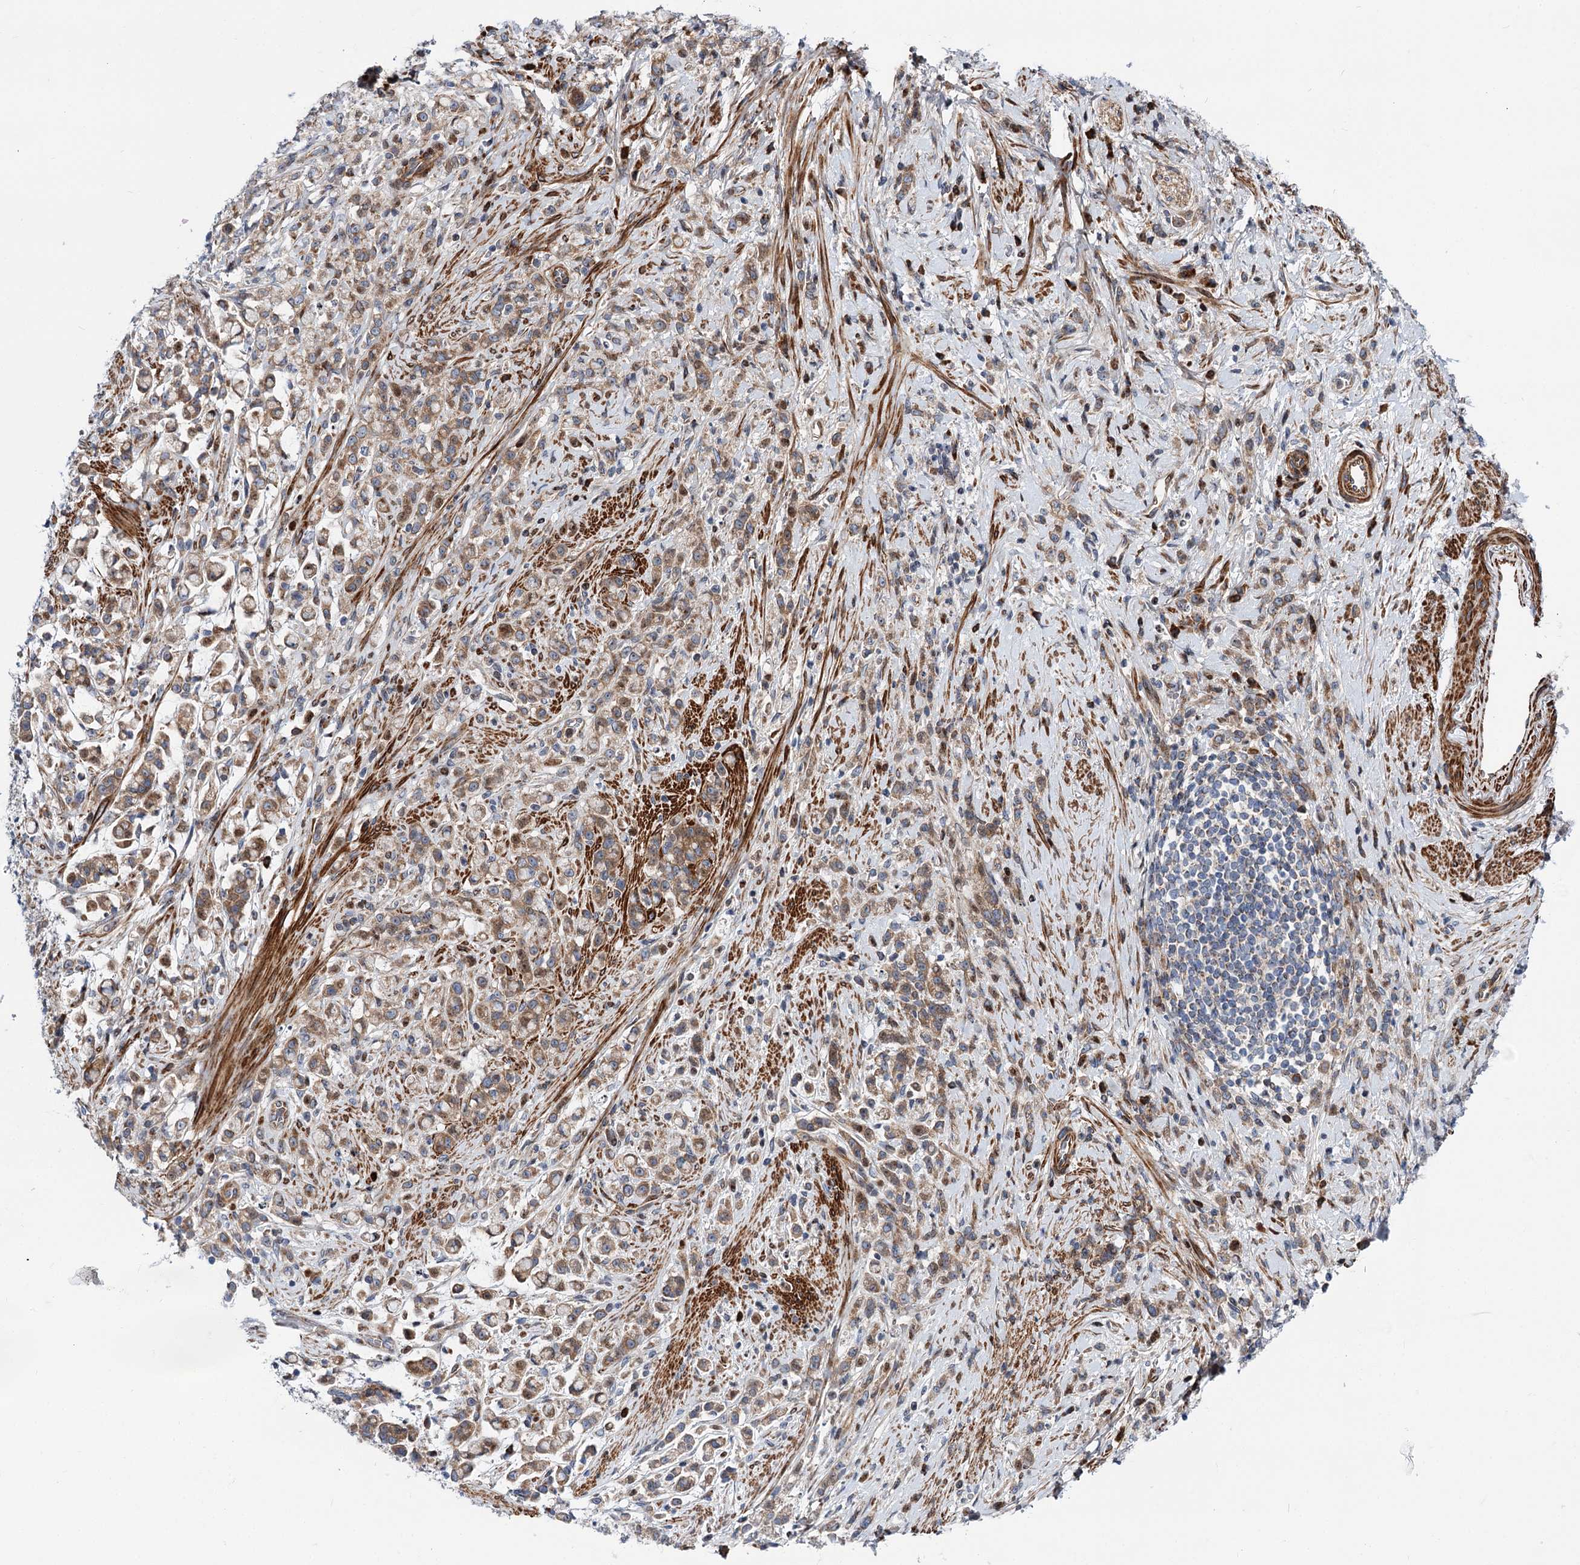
{"staining": {"intensity": "weak", "quantity": ">75%", "location": "cytoplasmic/membranous"}, "tissue": "stomach cancer", "cell_type": "Tumor cells", "image_type": "cancer", "snomed": [{"axis": "morphology", "description": "Adenocarcinoma, NOS"}, {"axis": "topography", "description": "Stomach"}], "caption": "A brown stain highlights weak cytoplasmic/membranous staining of a protein in human adenocarcinoma (stomach) tumor cells.", "gene": "THAP9", "patient": {"sex": "female", "age": 60}}